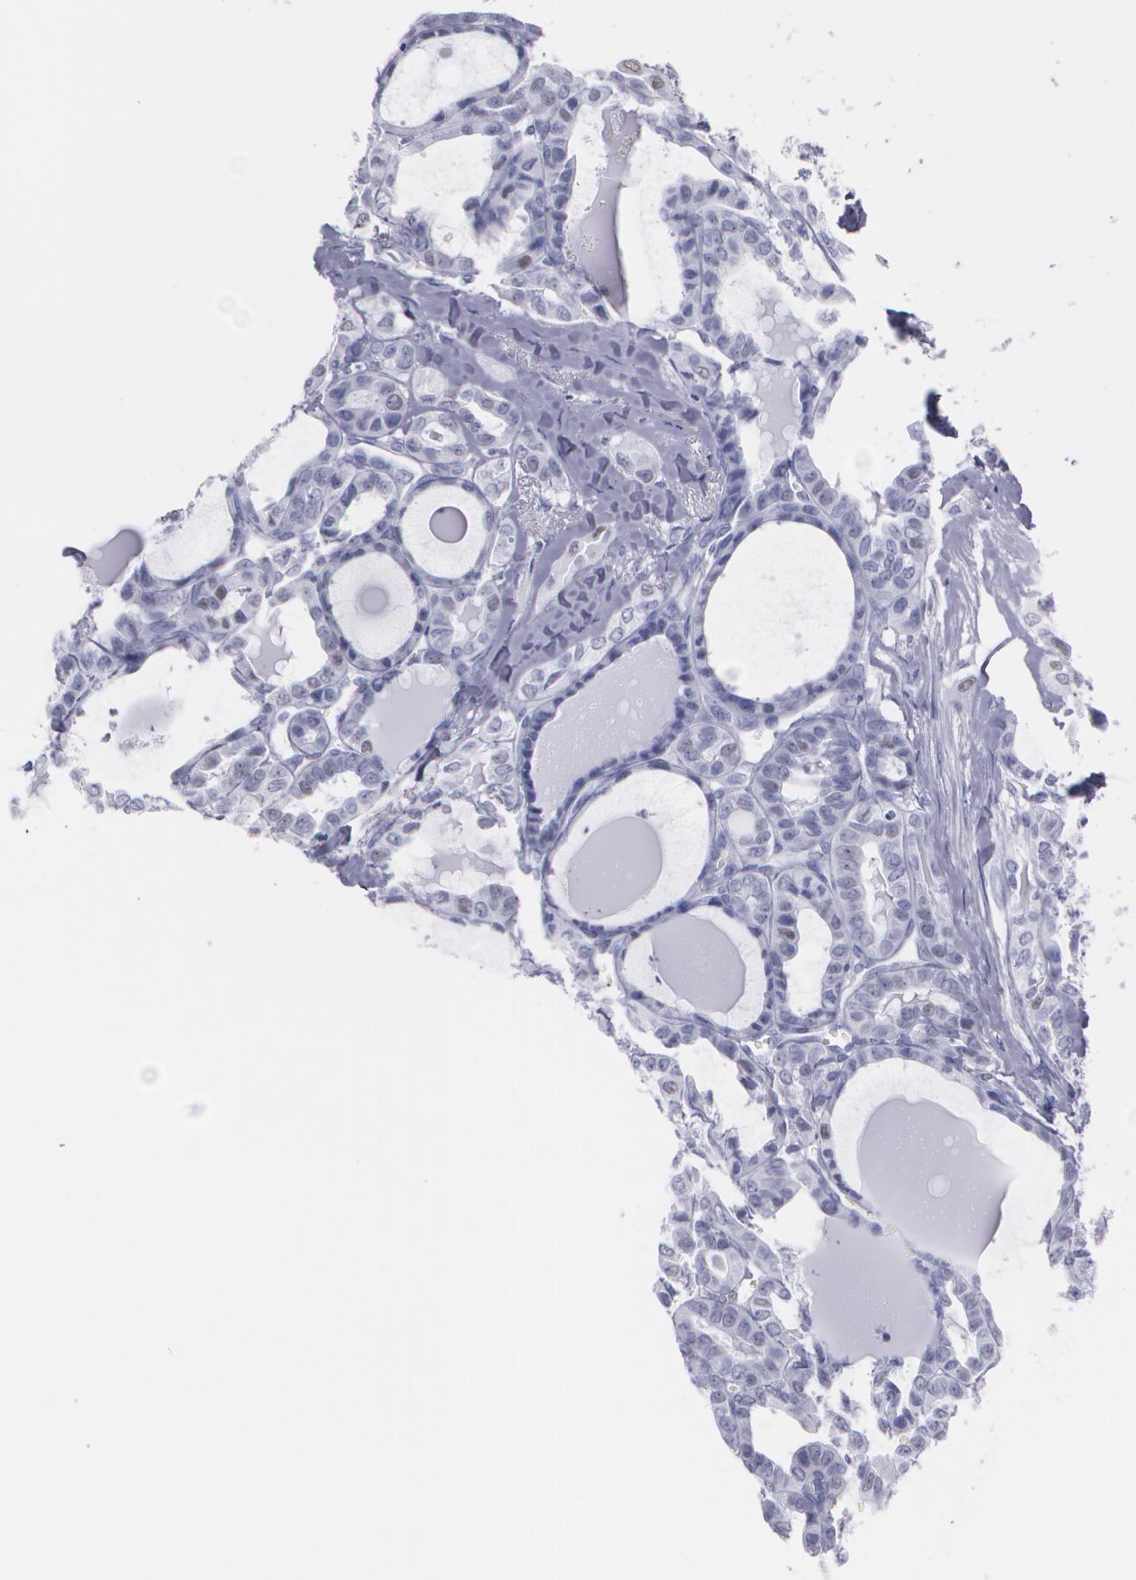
{"staining": {"intensity": "negative", "quantity": "none", "location": "none"}, "tissue": "thyroid cancer", "cell_type": "Tumor cells", "image_type": "cancer", "snomed": [{"axis": "morphology", "description": "Carcinoma, NOS"}, {"axis": "topography", "description": "Thyroid gland"}], "caption": "Tumor cells are negative for protein expression in human thyroid carcinoma. (Immunohistochemistry (ihc), brightfield microscopy, high magnification).", "gene": "TP53", "patient": {"sex": "female", "age": 91}}